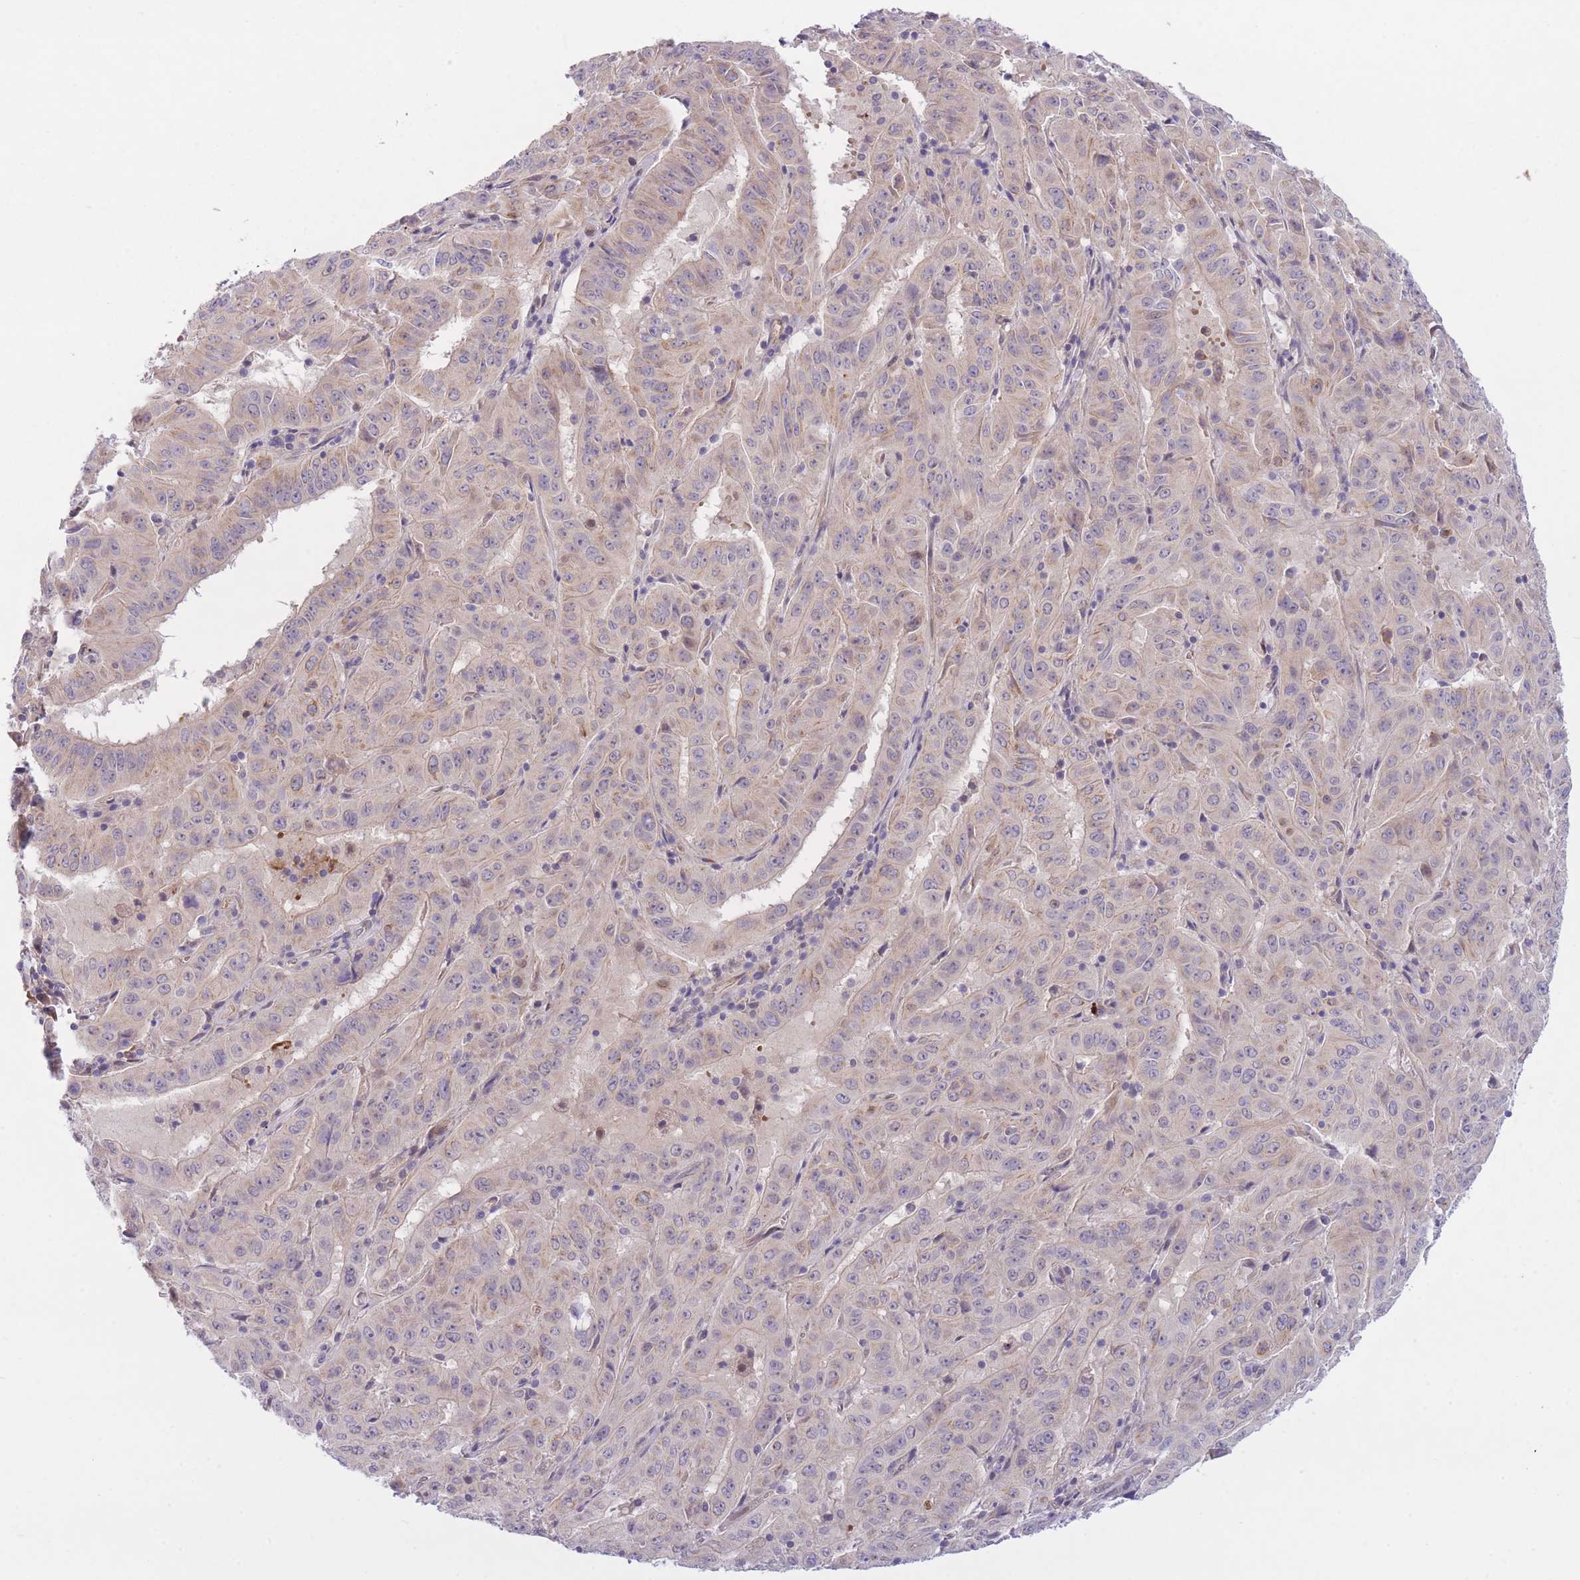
{"staining": {"intensity": "weak", "quantity": "<25%", "location": "cytoplasmic/membranous"}, "tissue": "pancreatic cancer", "cell_type": "Tumor cells", "image_type": "cancer", "snomed": [{"axis": "morphology", "description": "Adenocarcinoma, NOS"}, {"axis": "topography", "description": "Pancreas"}], "caption": "Immunohistochemical staining of adenocarcinoma (pancreatic) reveals no significant positivity in tumor cells.", "gene": "CDC25B", "patient": {"sex": "male", "age": 63}}